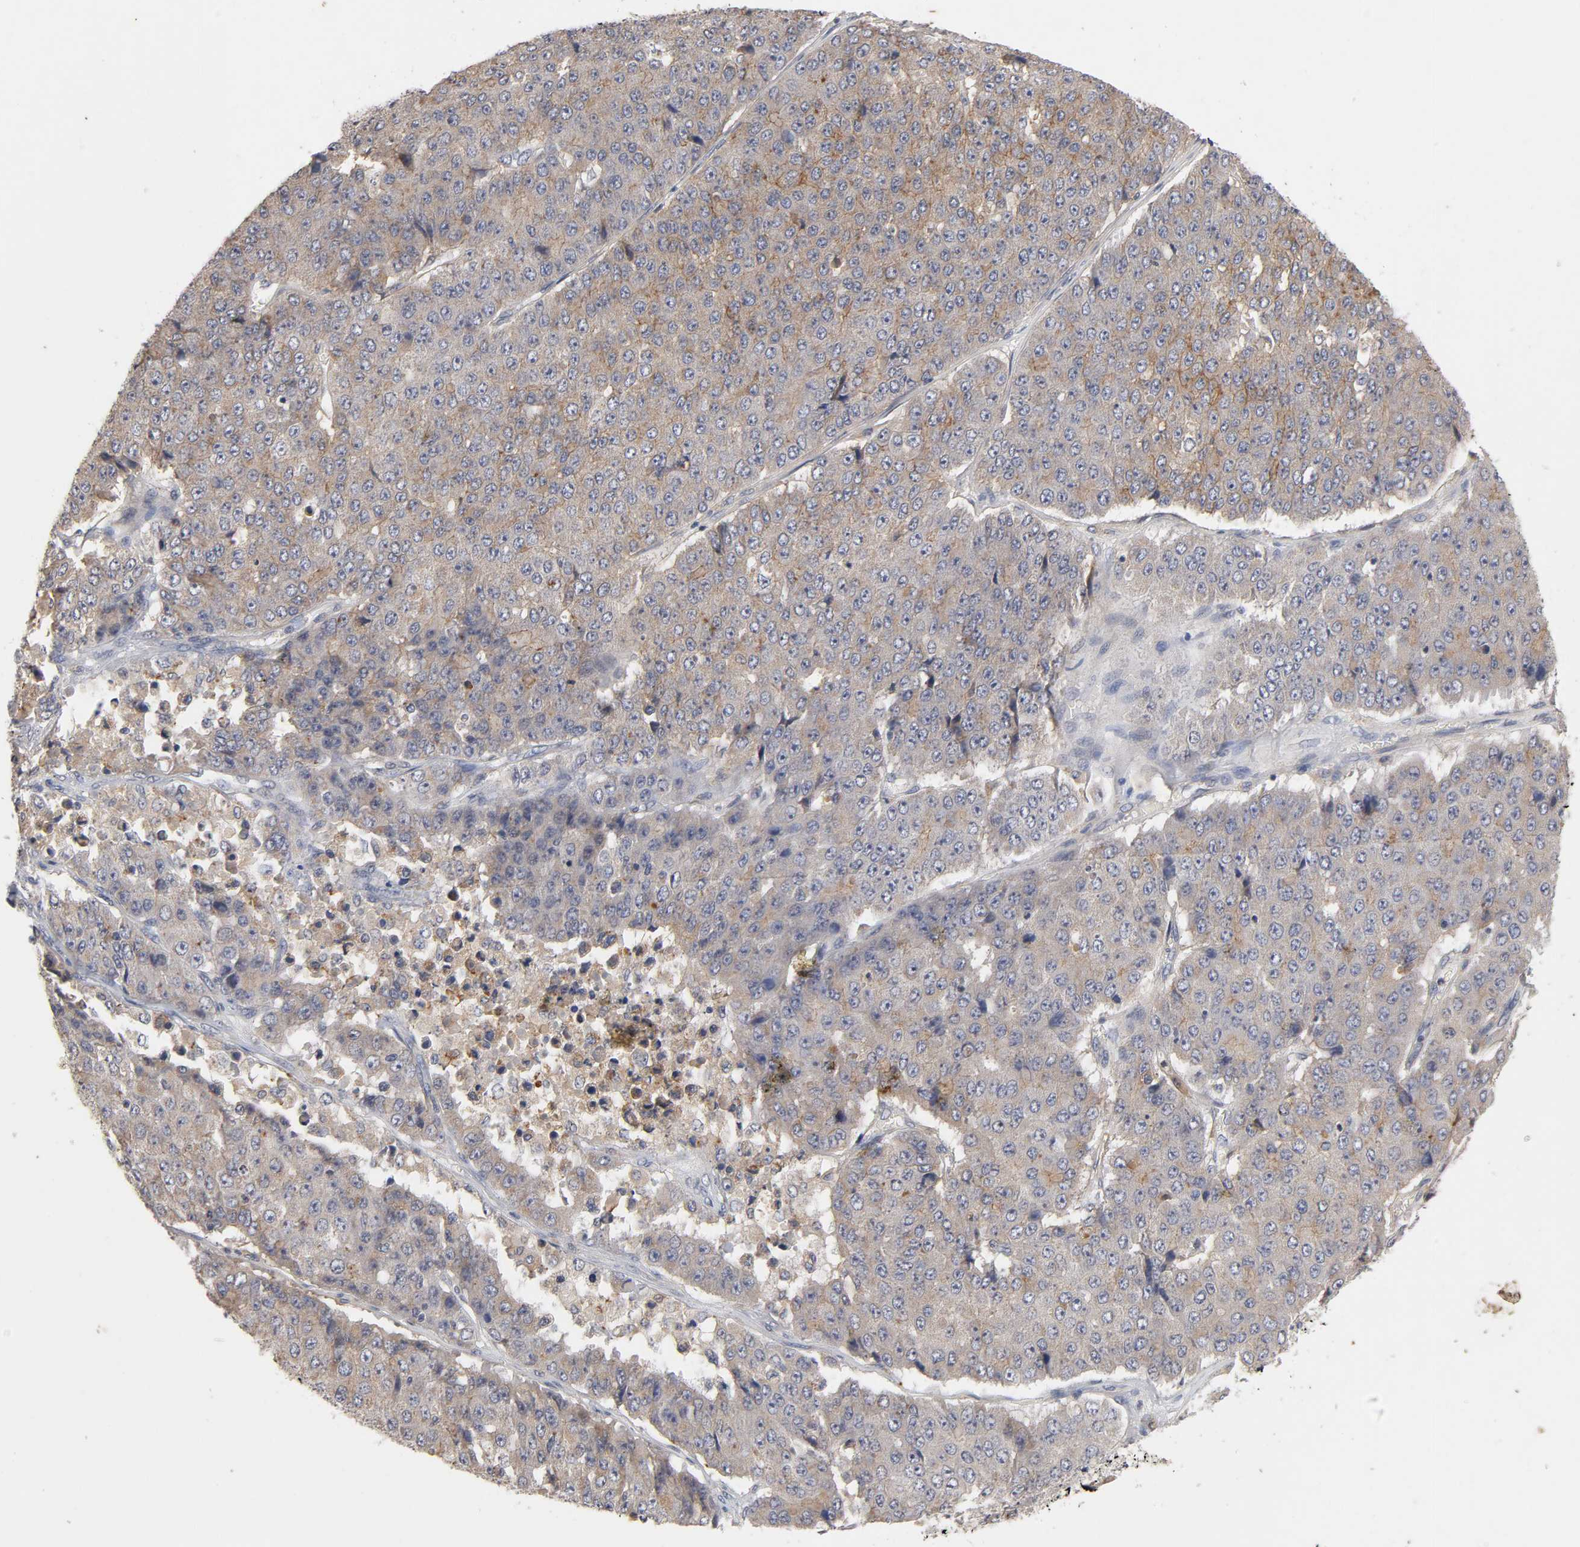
{"staining": {"intensity": "moderate", "quantity": ">75%", "location": "cytoplasmic/membranous"}, "tissue": "pancreatic cancer", "cell_type": "Tumor cells", "image_type": "cancer", "snomed": [{"axis": "morphology", "description": "Adenocarcinoma, NOS"}, {"axis": "topography", "description": "Pancreas"}], "caption": "Adenocarcinoma (pancreatic) stained with DAB immunohistochemistry (IHC) displays medium levels of moderate cytoplasmic/membranous positivity in about >75% of tumor cells.", "gene": "CXADR", "patient": {"sex": "male", "age": 50}}